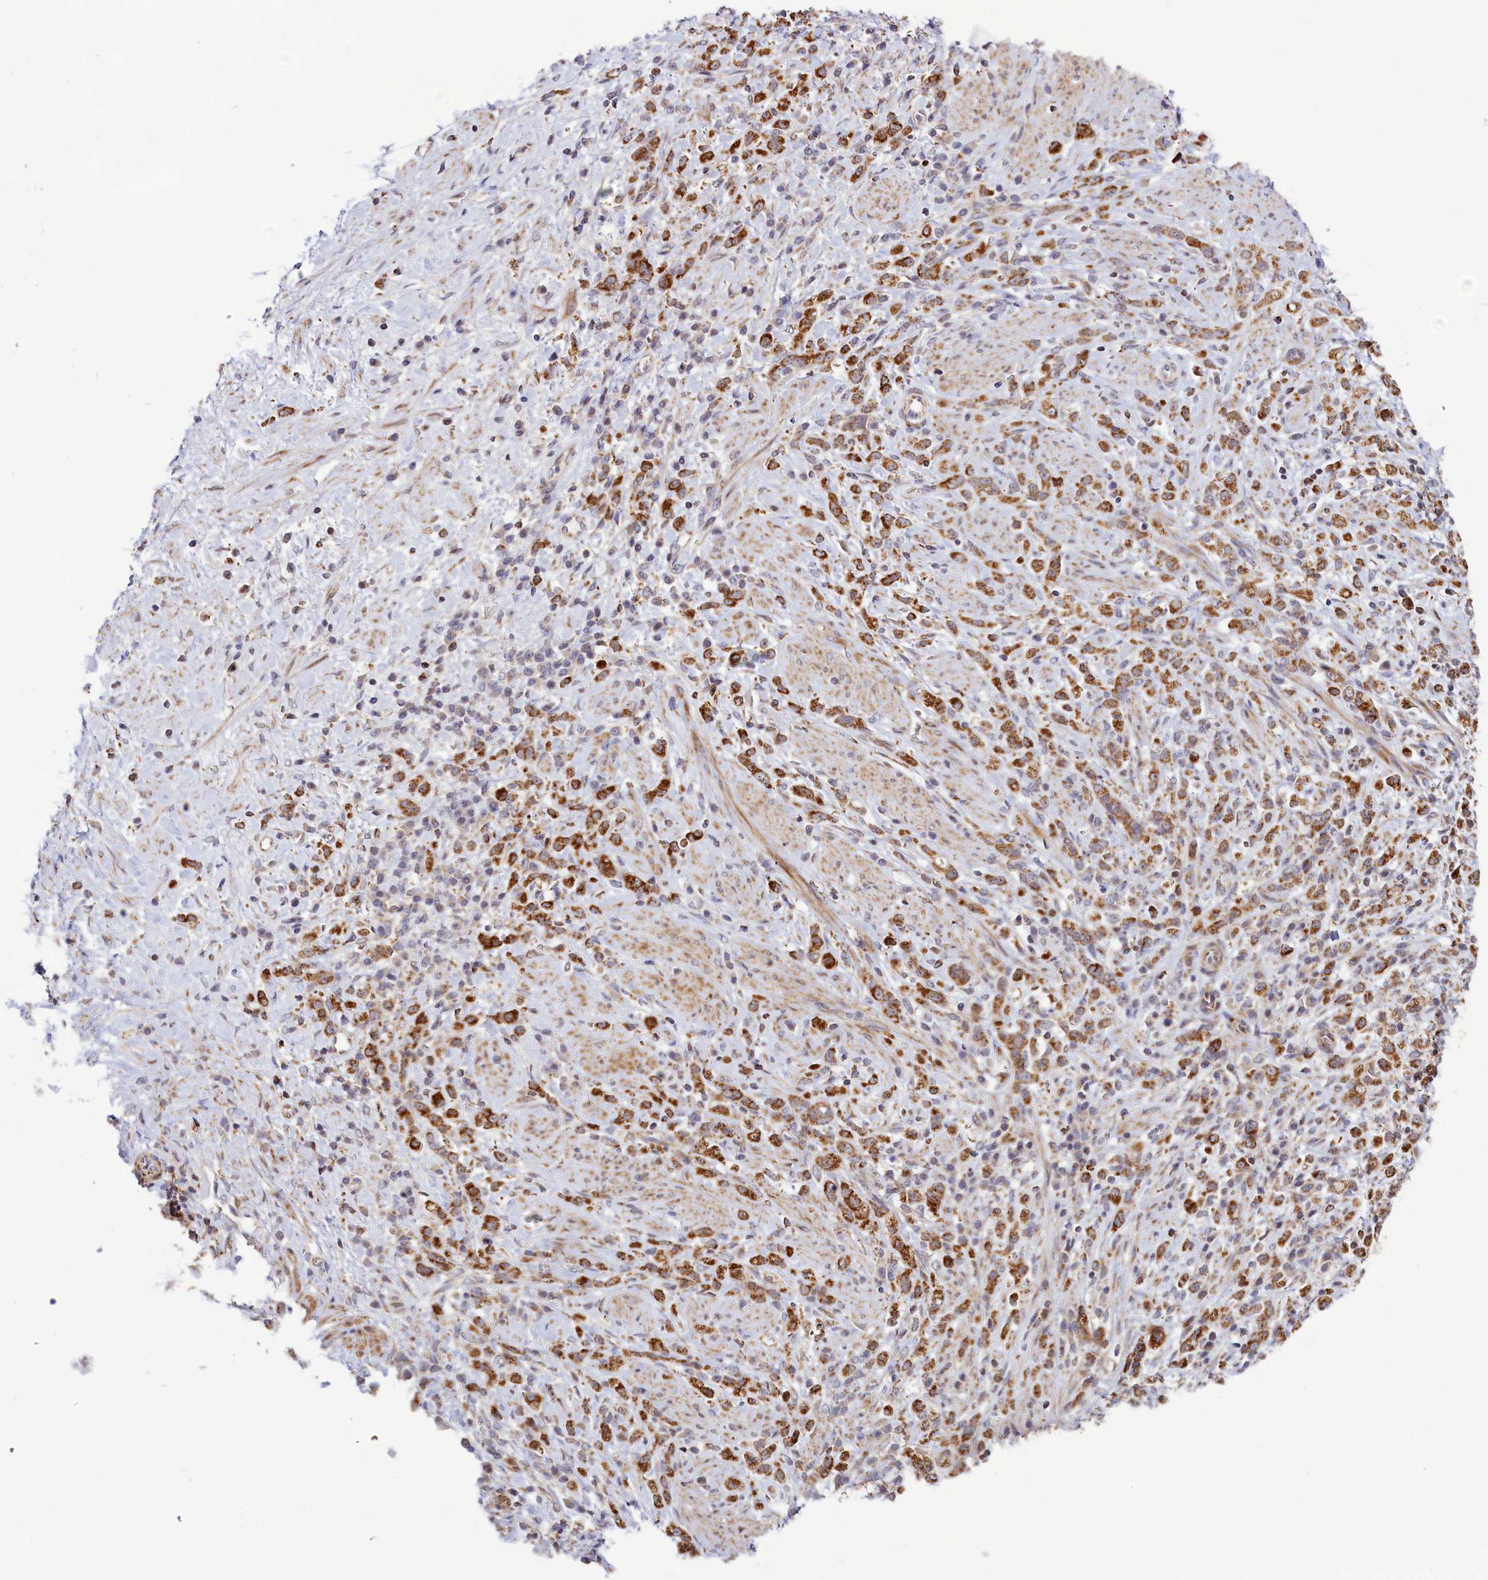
{"staining": {"intensity": "strong", "quantity": ">75%", "location": "cytoplasmic/membranous"}, "tissue": "stomach cancer", "cell_type": "Tumor cells", "image_type": "cancer", "snomed": [{"axis": "morphology", "description": "Adenocarcinoma, NOS"}, {"axis": "topography", "description": "Stomach"}], "caption": "The micrograph displays immunohistochemical staining of stomach cancer (adenocarcinoma). There is strong cytoplasmic/membranous positivity is present in about >75% of tumor cells.", "gene": "DYNC2H1", "patient": {"sex": "female", "age": 60}}